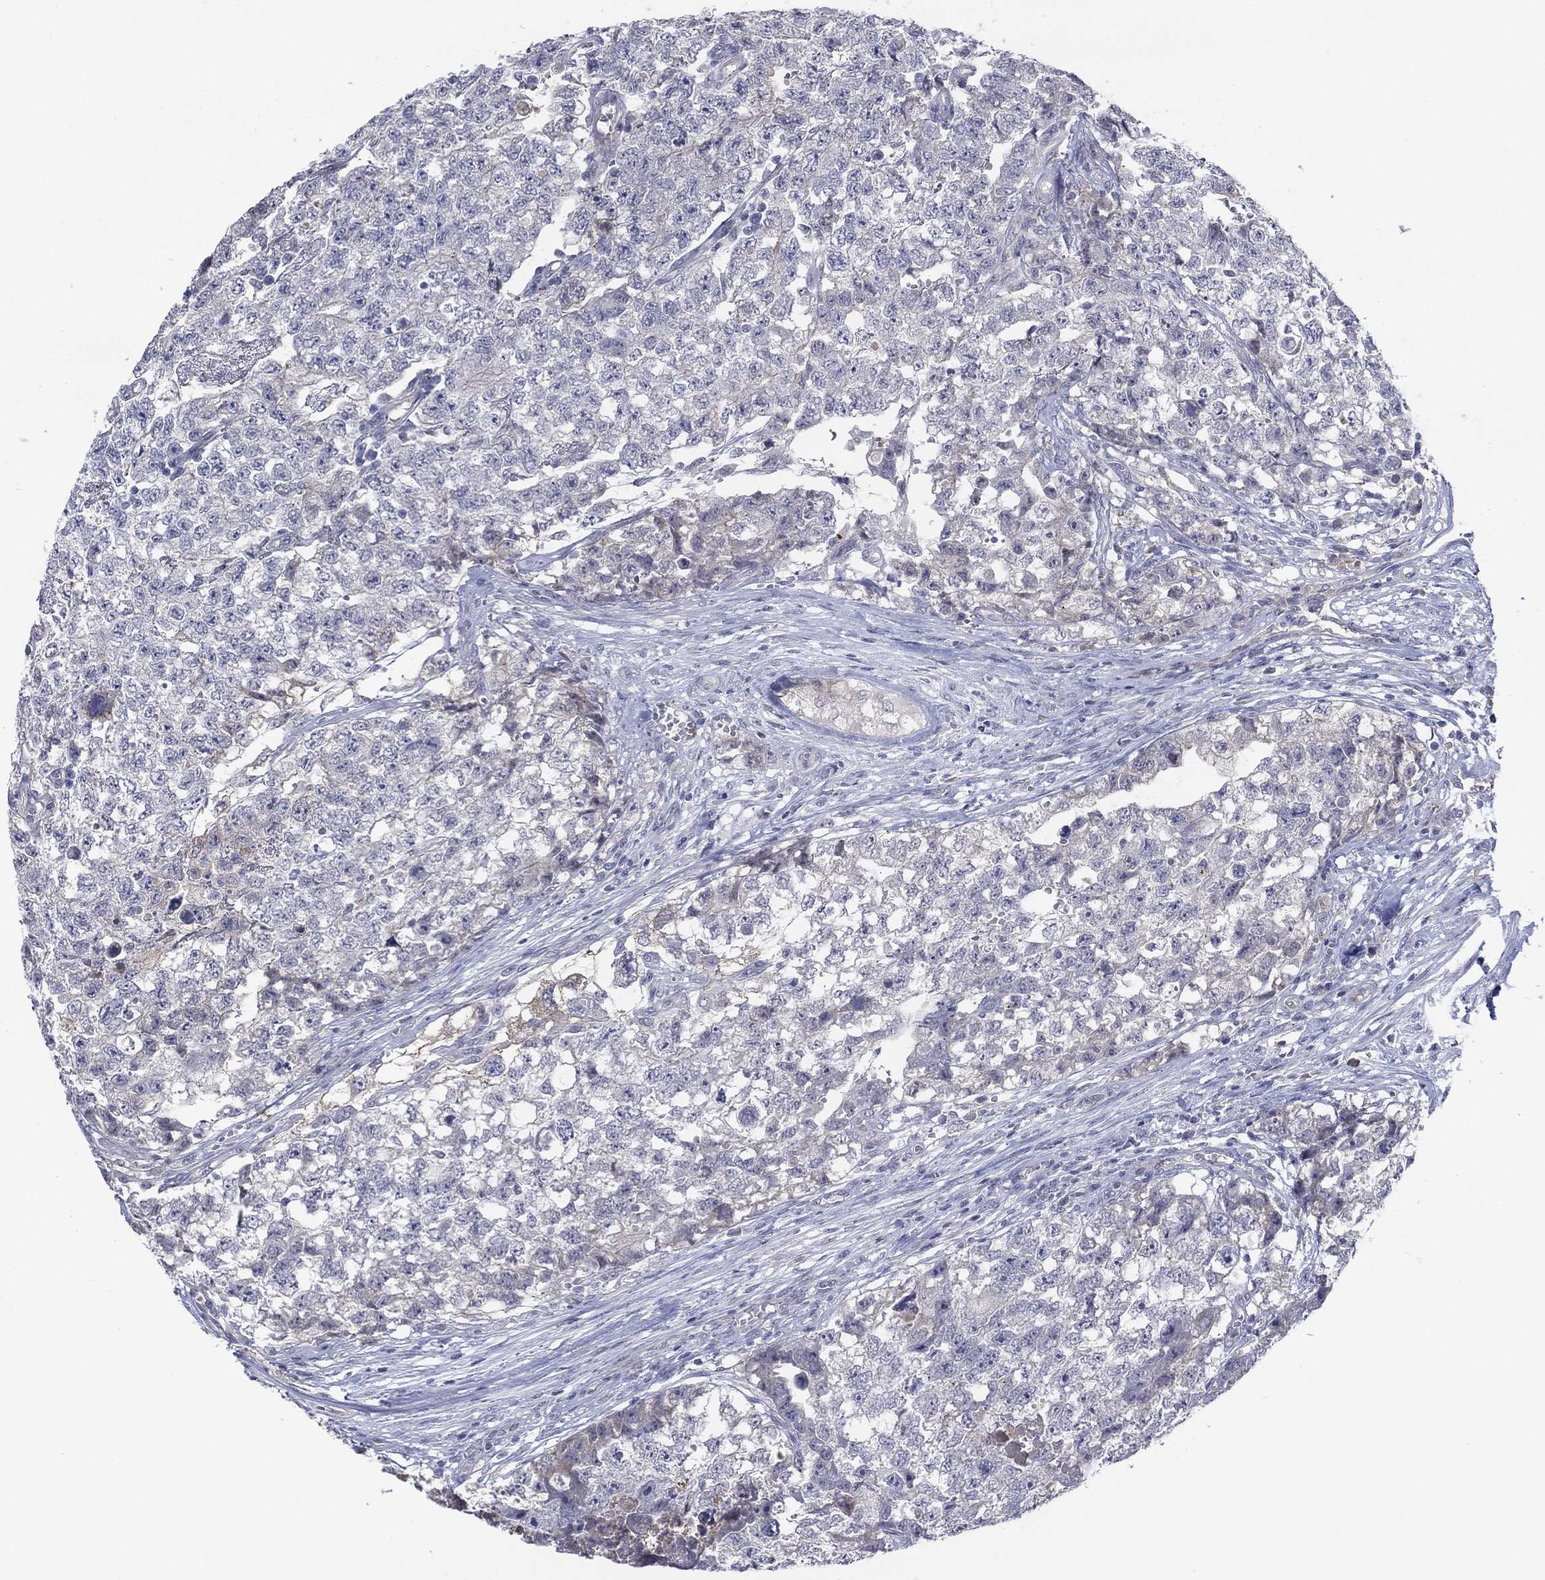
{"staining": {"intensity": "negative", "quantity": "none", "location": "none"}, "tissue": "testis cancer", "cell_type": "Tumor cells", "image_type": "cancer", "snomed": [{"axis": "morphology", "description": "Seminoma, NOS"}, {"axis": "morphology", "description": "Carcinoma, Embryonal, NOS"}, {"axis": "topography", "description": "Testis"}], "caption": "A high-resolution micrograph shows immunohistochemistry (IHC) staining of seminoma (testis), which demonstrates no significant expression in tumor cells.", "gene": "AMN1", "patient": {"sex": "male", "age": 22}}